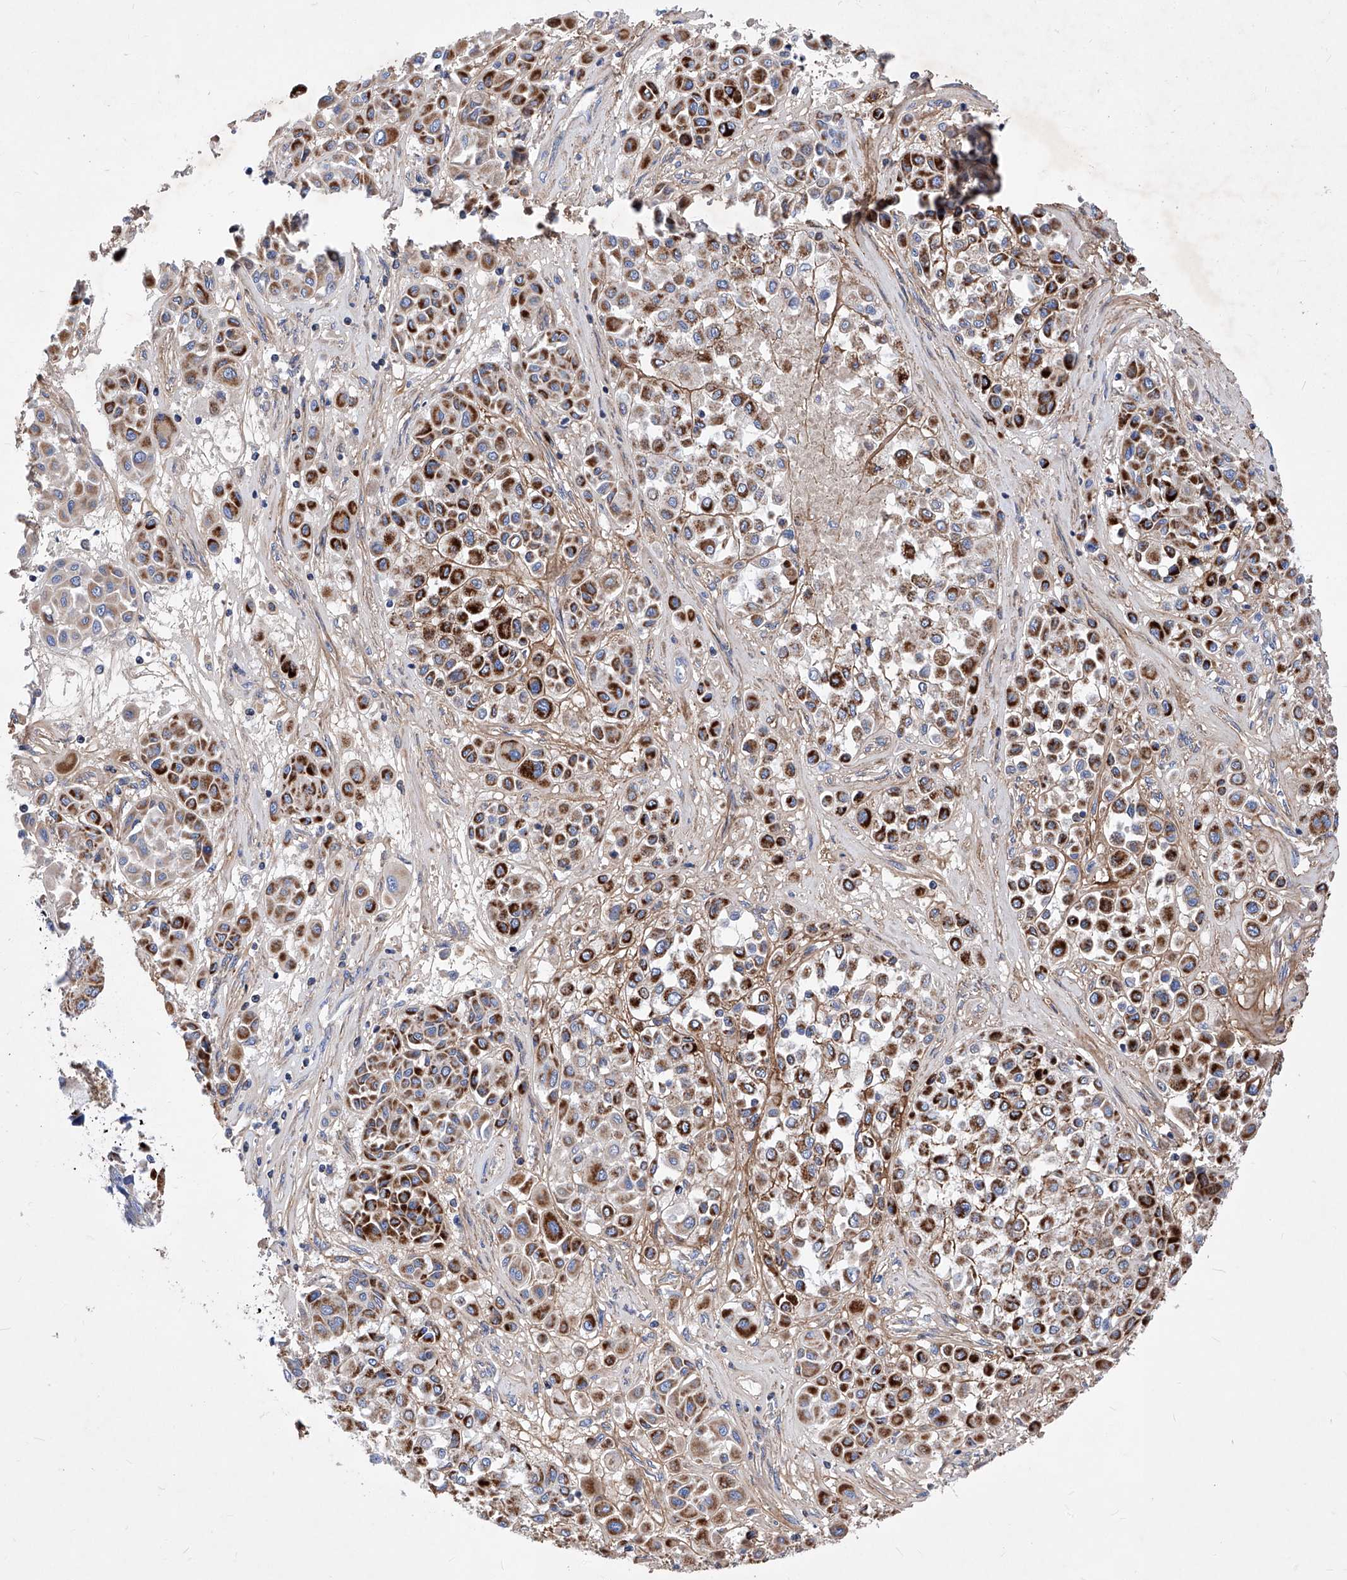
{"staining": {"intensity": "strong", "quantity": ">75%", "location": "cytoplasmic/membranous"}, "tissue": "melanoma", "cell_type": "Tumor cells", "image_type": "cancer", "snomed": [{"axis": "morphology", "description": "Malignant melanoma, Metastatic site"}, {"axis": "topography", "description": "Soft tissue"}], "caption": "A histopathology image showing strong cytoplasmic/membranous positivity in approximately >75% of tumor cells in malignant melanoma (metastatic site), as visualized by brown immunohistochemical staining.", "gene": "HRNR", "patient": {"sex": "male", "age": 41}}